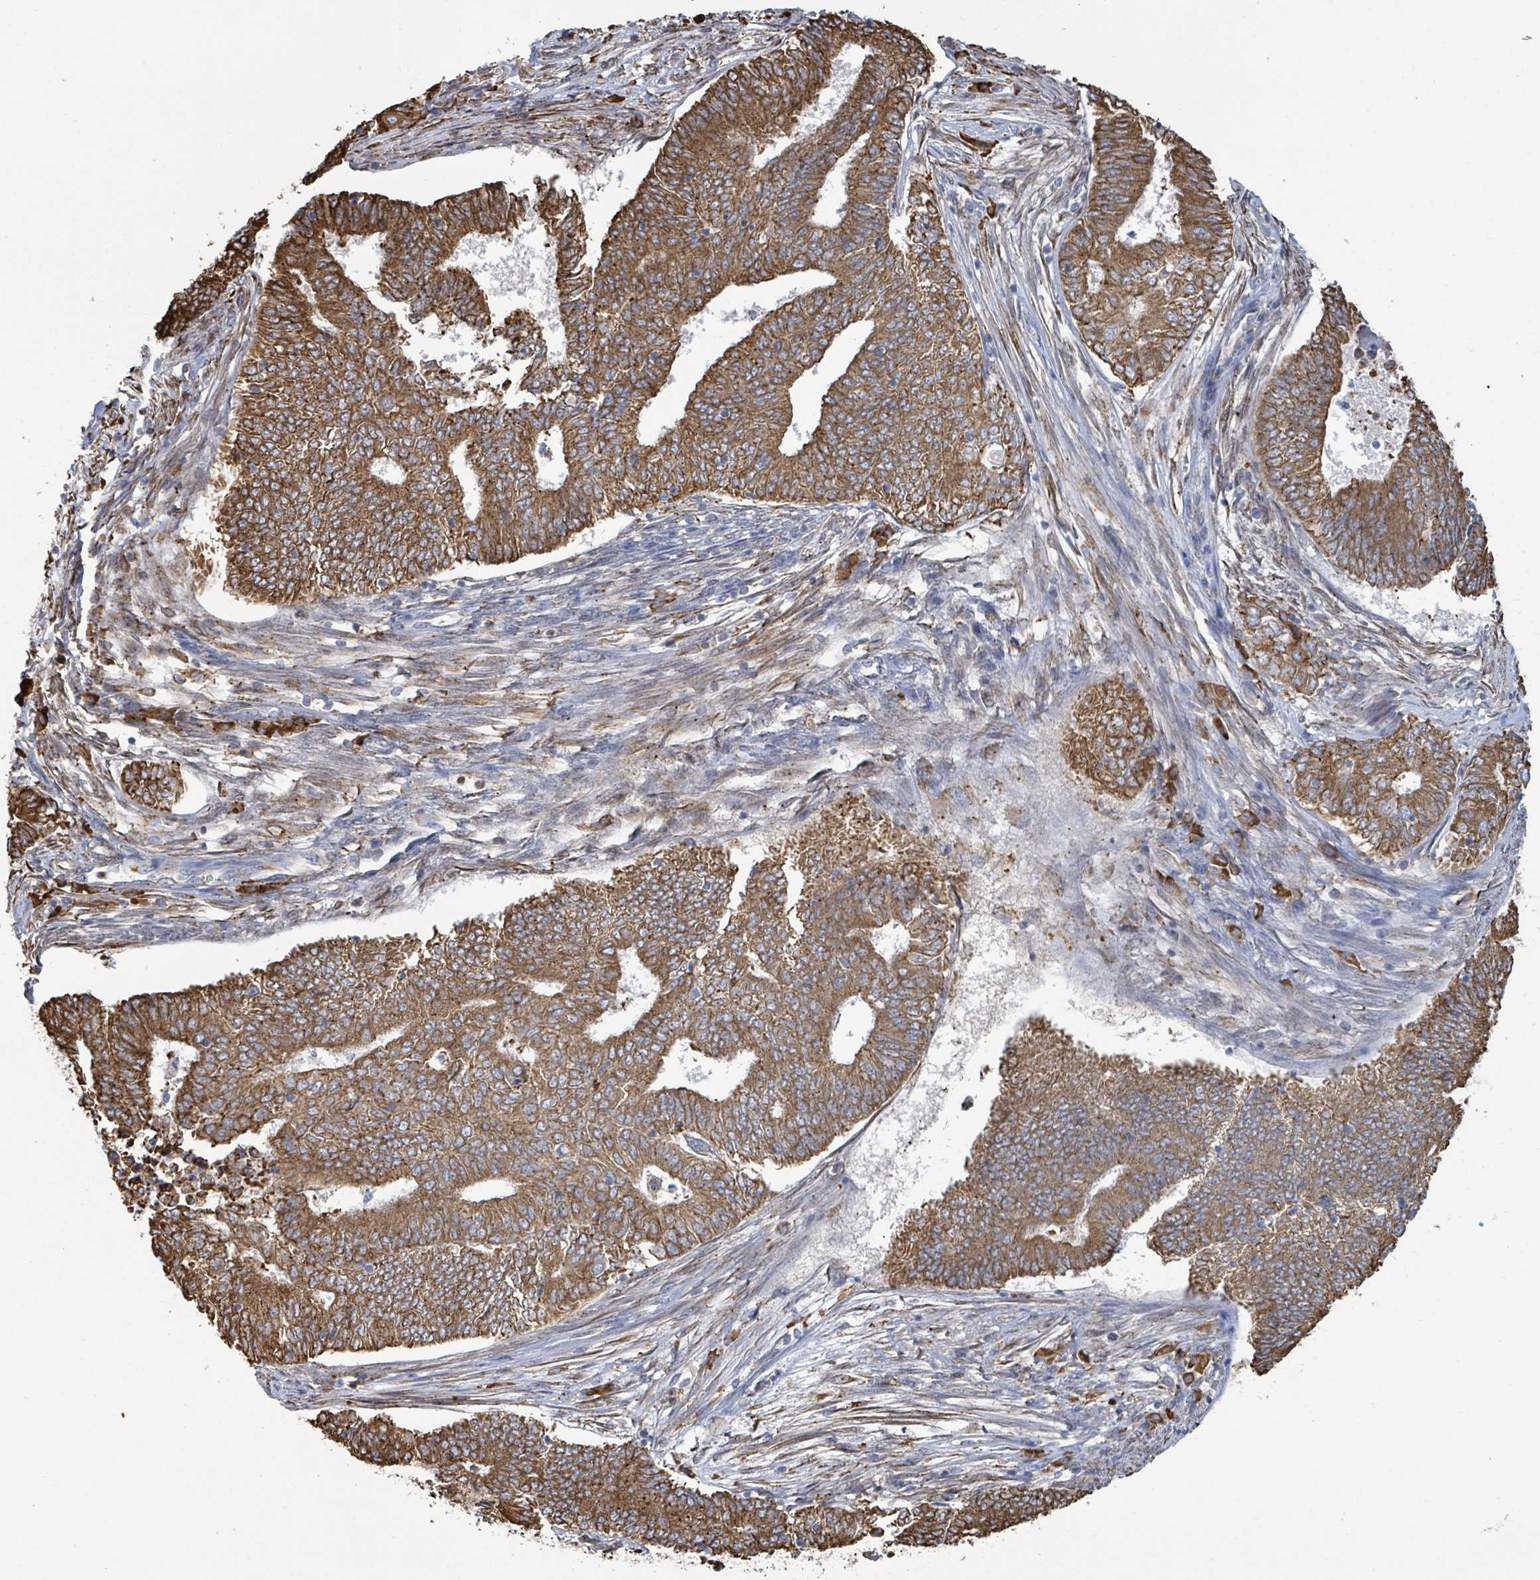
{"staining": {"intensity": "strong", "quantity": ">75%", "location": "cytoplasmic/membranous"}, "tissue": "endometrial cancer", "cell_type": "Tumor cells", "image_type": "cancer", "snomed": [{"axis": "morphology", "description": "Adenocarcinoma, NOS"}, {"axis": "topography", "description": "Endometrium"}], "caption": "Human endometrial cancer stained with a protein marker exhibits strong staining in tumor cells.", "gene": "RFPL4A", "patient": {"sex": "female", "age": 62}}